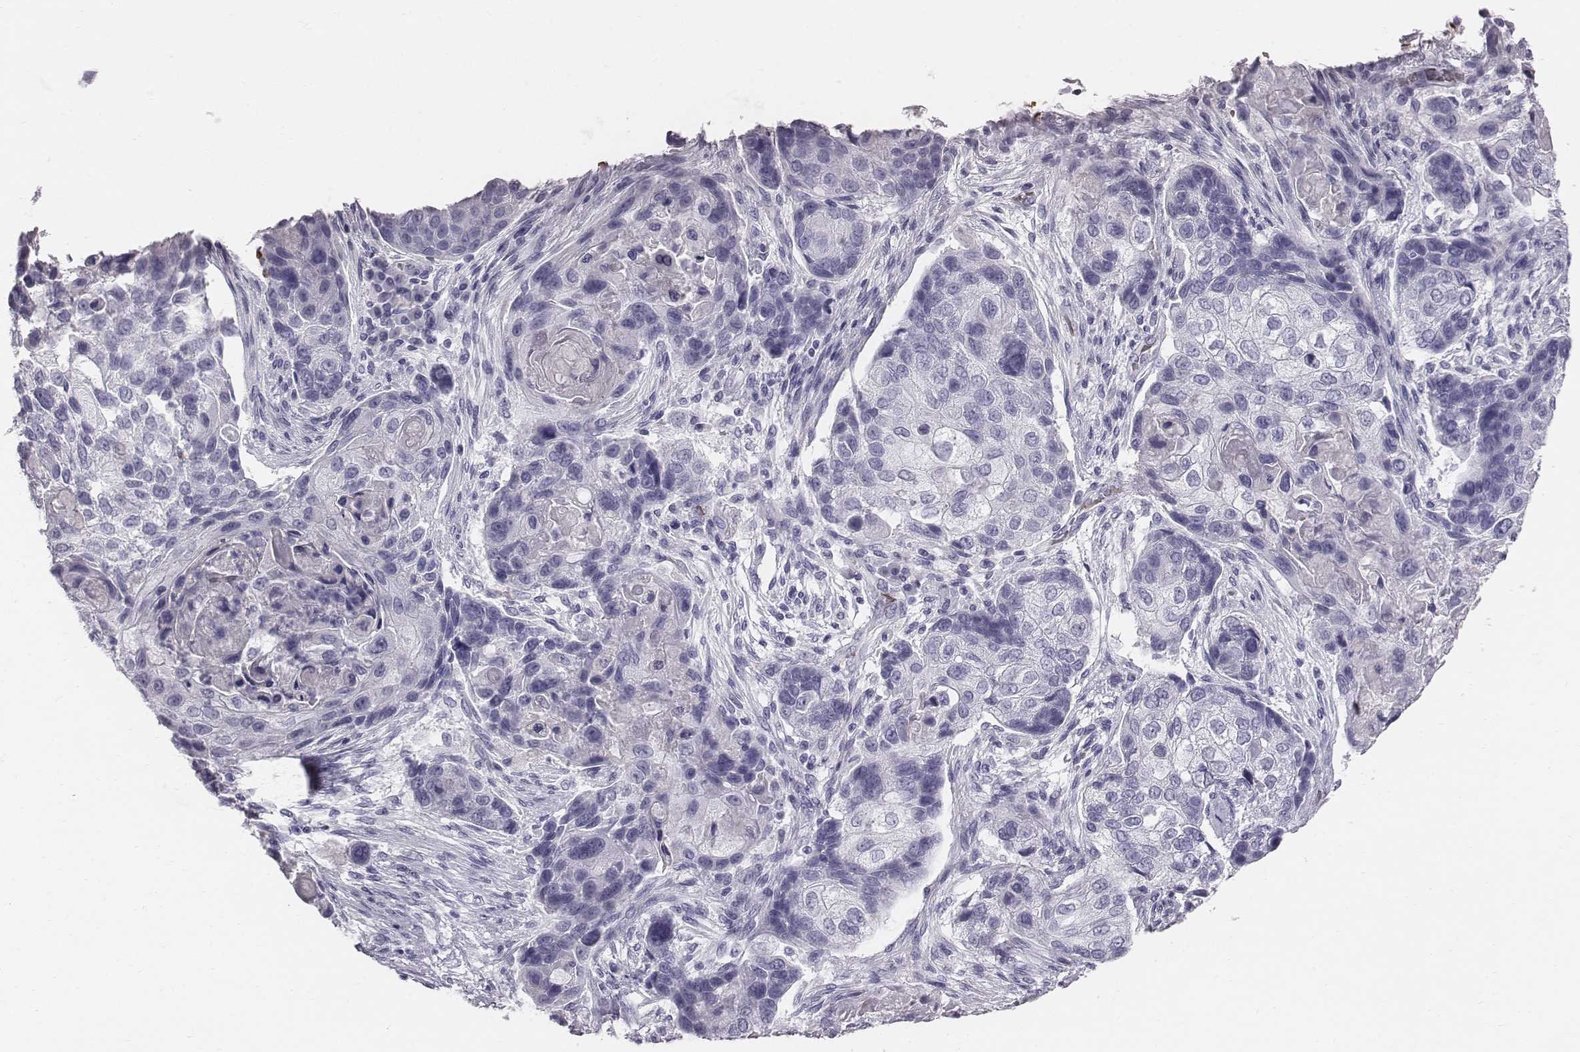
{"staining": {"intensity": "negative", "quantity": "none", "location": "none"}, "tissue": "lung cancer", "cell_type": "Tumor cells", "image_type": "cancer", "snomed": [{"axis": "morphology", "description": "Squamous cell carcinoma, NOS"}, {"axis": "topography", "description": "Lung"}], "caption": "There is no significant staining in tumor cells of lung cancer (squamous cell carcinoma).", "gene": "HBZ", "patient": {"sex": "male", "age": 69}}